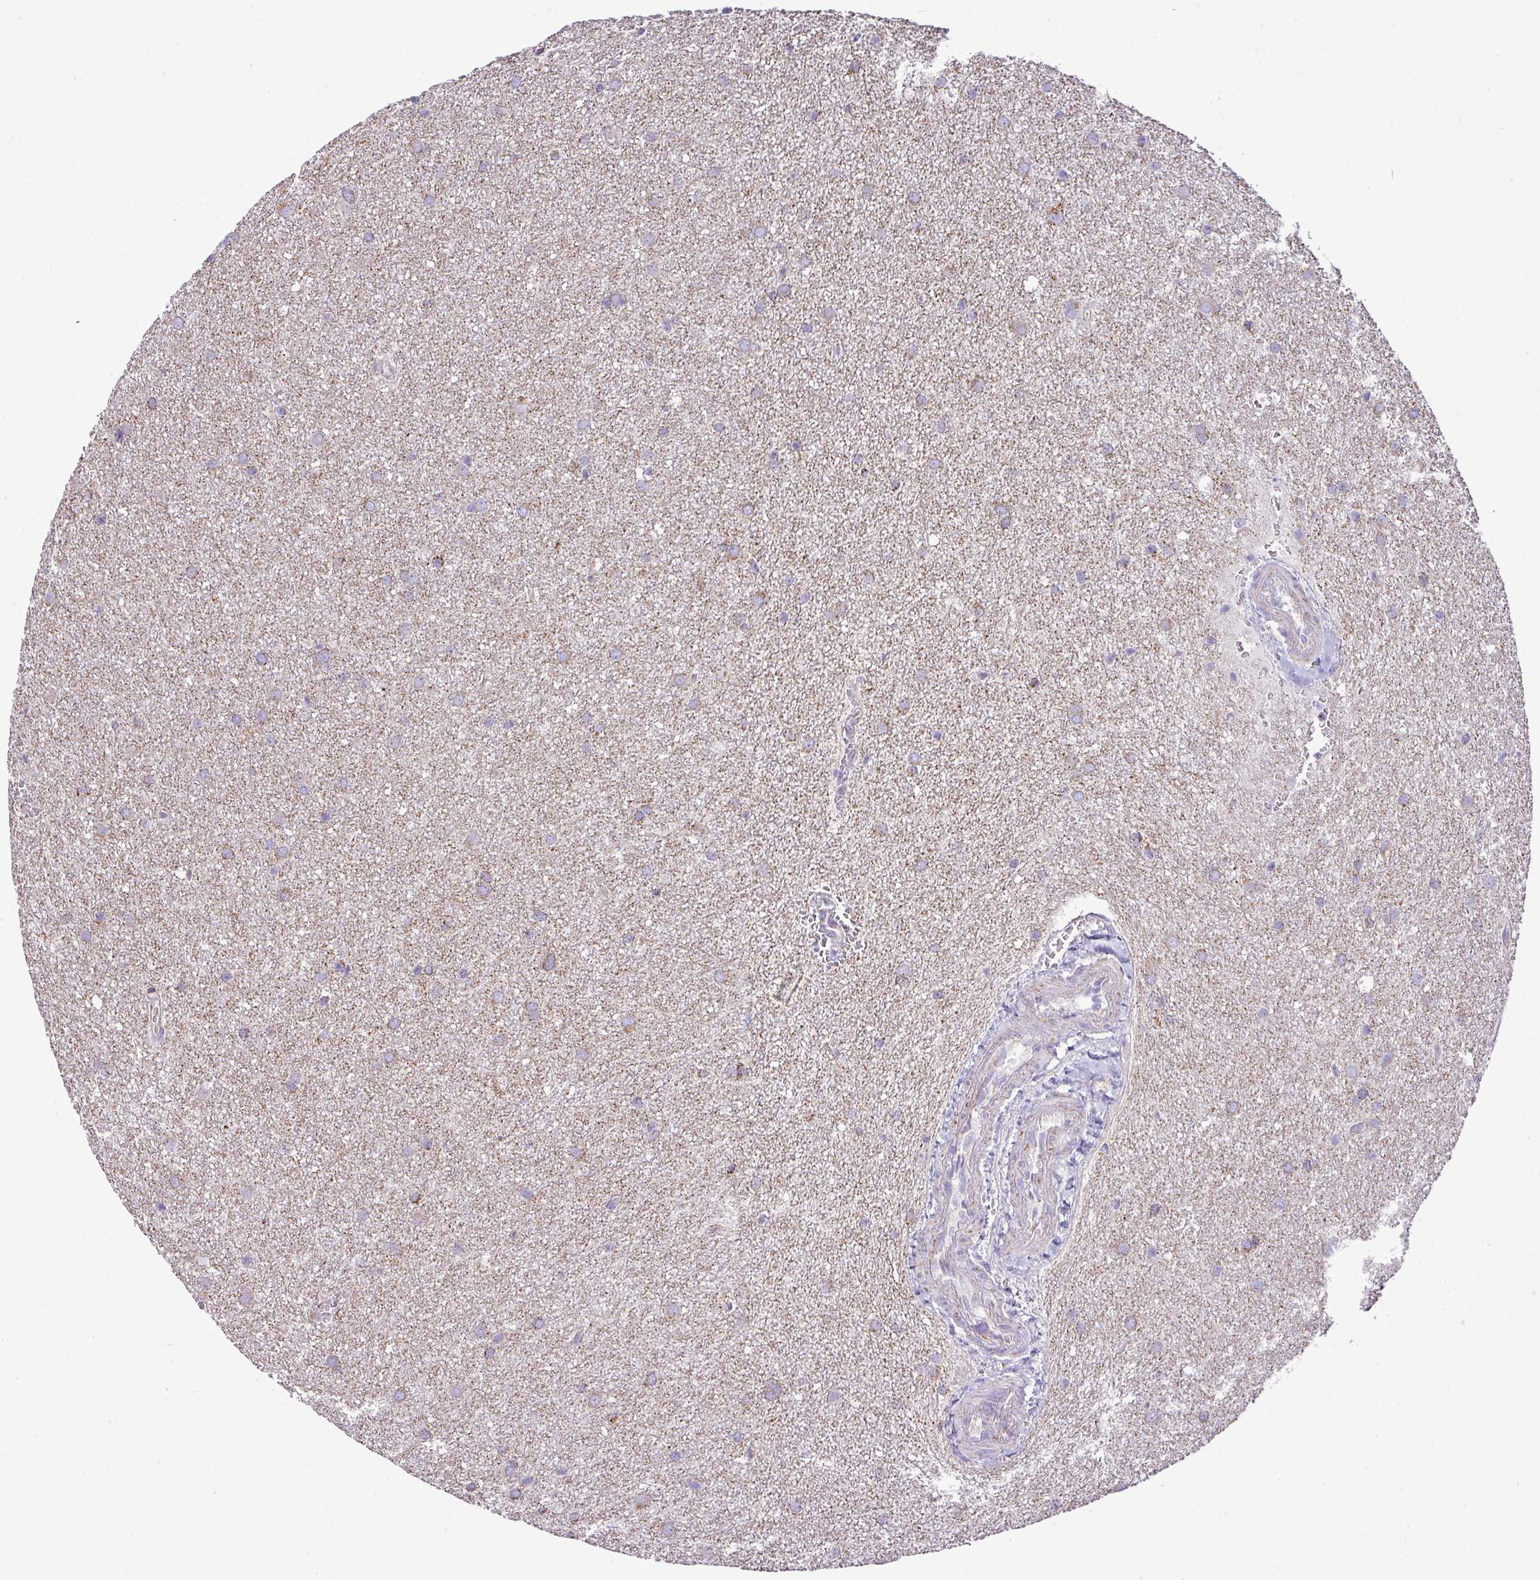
{"staining": {"intensity": "weak", "quantity": "<25%", "location": "cytoplasmic/membranous"}, "tissue": "glioma", "cell_type": "Tumor cells", "image_type": "cancer", "snomed": [{"axis": "morphology", "description": "Glioma, malignant, Low grade"}, {"axis": "topography", "description": "Cerebellum"}], "caption": "Malignant glioma (low-grade) was stained to show a protein in brown. There is no significant positivity in tumor cells.", "gene": "ZNF81", "patient": {"sex": "female", "age": 5}}